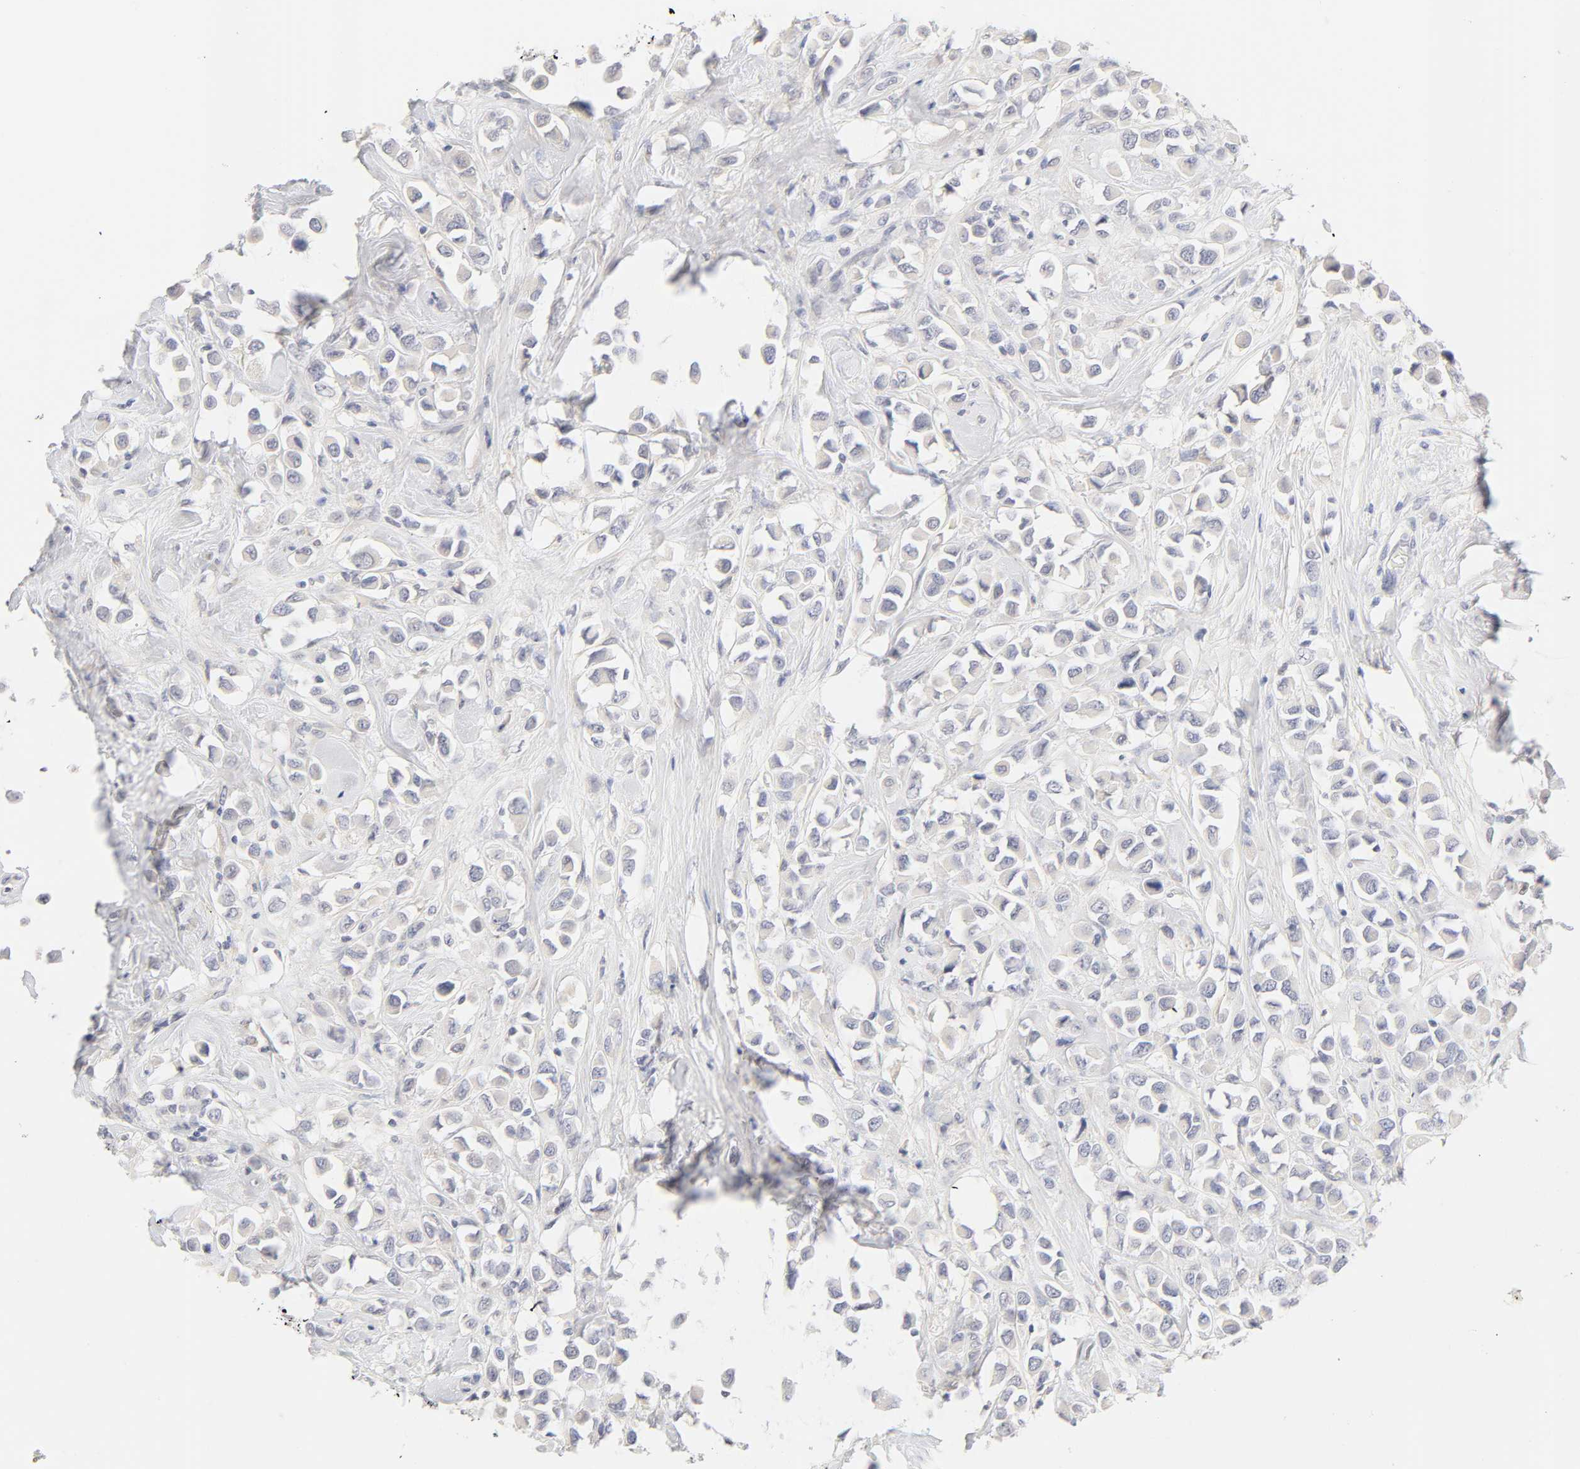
{"staining": {"intensity": "weak", "quantity": "<25%", "location": "cytoplasmic/membranous"}, "tissue": "breast cancer", "cell_type": "Tumor cells", "image_type": "cancer", "snomed": [{"axis": "morphology", "description": "Duct carcinoma"}, {"axis": "topography", "description": "Breast"}], "caption": "The image demonstrates no staining of tumor cells in breast cancer (infiltrating ductal carcinoma).", "gene": "CYP4B1", "patient": {"sex": "female", "age": 61}}